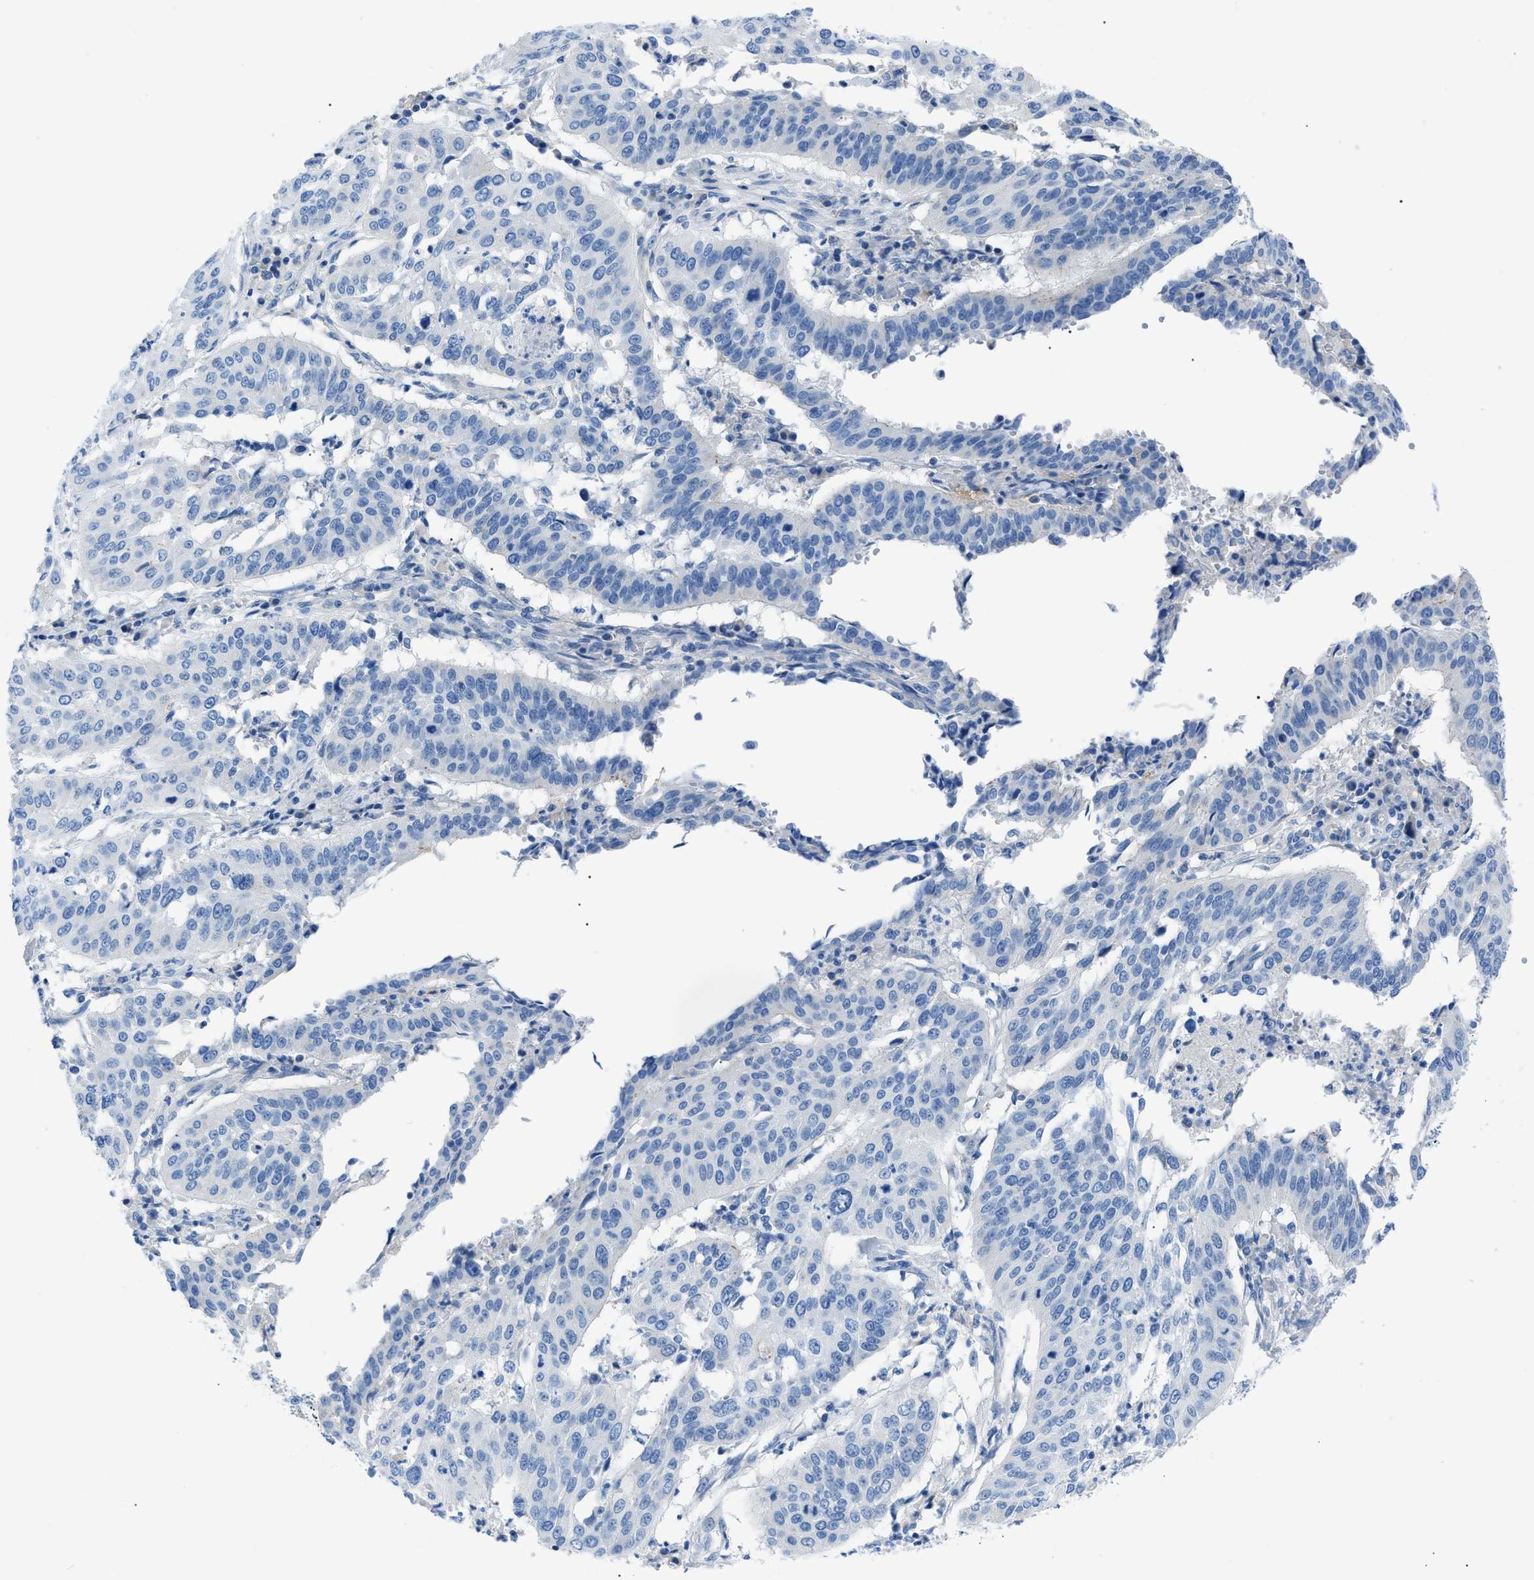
{"staining": {"intensity": "negative", "quantity": "none", "location": "none"}, "tissue": "cervical cancer", "cell_type": "Tumor cells", "image_type": "cancer", "snomed": [{"axis": "morphology", "description": "Normal tissue, NOS"}, {"axis": "morphology", "description": "Squamous cell carcinoma, NOS"}, {"axis": "topography", "description": "Cervix"}], "caption": "This is a histopathology image of immunohistochemistry (IHC) staining of cervical cancer, which shows no staining in tumor cells.", "gene": "ZDHHC24", "patient": {"sex": "female", "age": 39}}